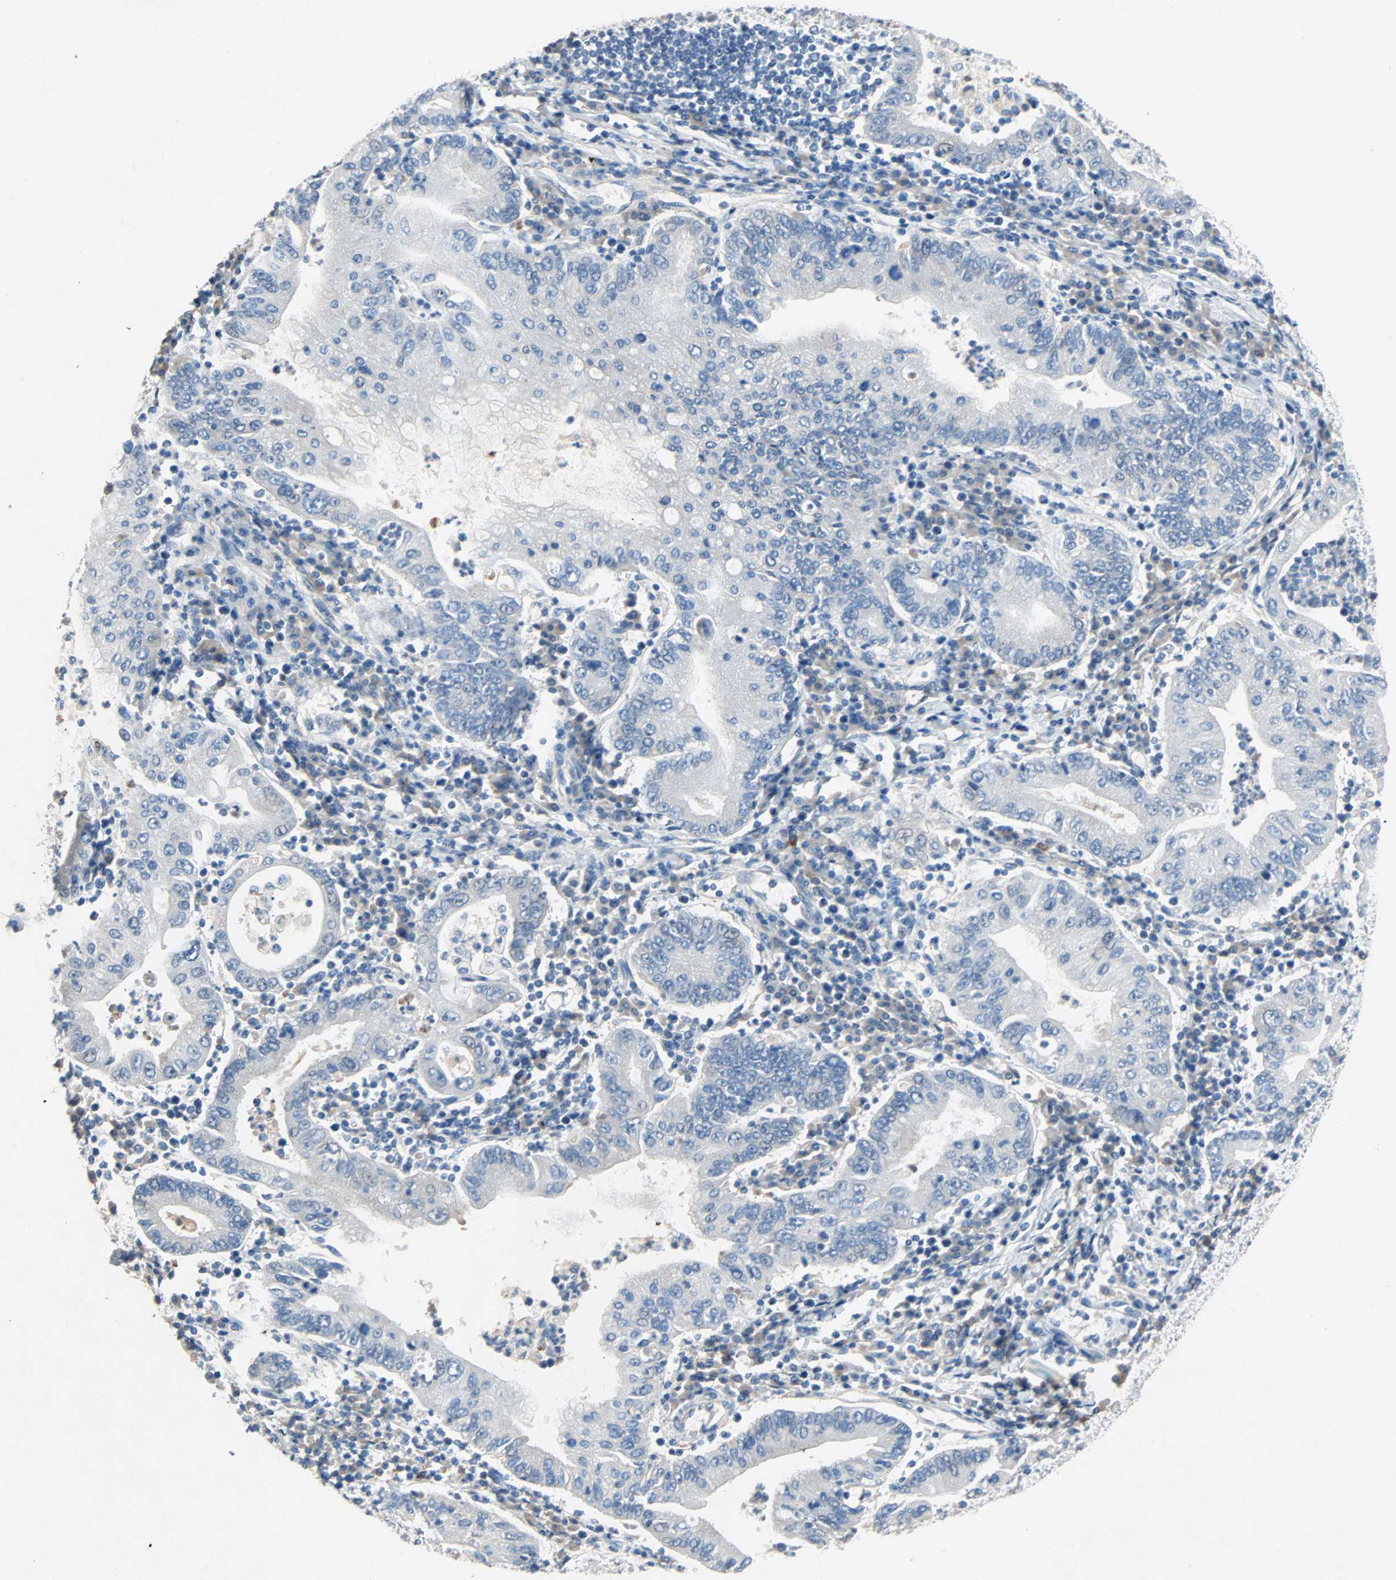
{"staining": {"intensity": "negative", "quantity": "none", "location": "none"}, "tissue": "stomach cancer", "cell_type": "Tumor cells", "image_type": "cancer", "snomed": [{"axis": "morphology", "description": "Normal tissue, NOS"}, {"axis": "morphology", "description": "Adenocarcinoma, NOS"}, {"axis": "topography", "description": "Esophagus"}, {"axis": "topography", "description": "Stomach, upper"}, {"axis": "topography", "description": "Peripheral nerve tissue"}], "caption": "This is an immunohistochemistry (IHC) micrograph of human stomach adenocarcinoma. There is no expression in tumor cells.", "gene": "PCDHB2", "patient": {"sex": "male", "age": 62}}